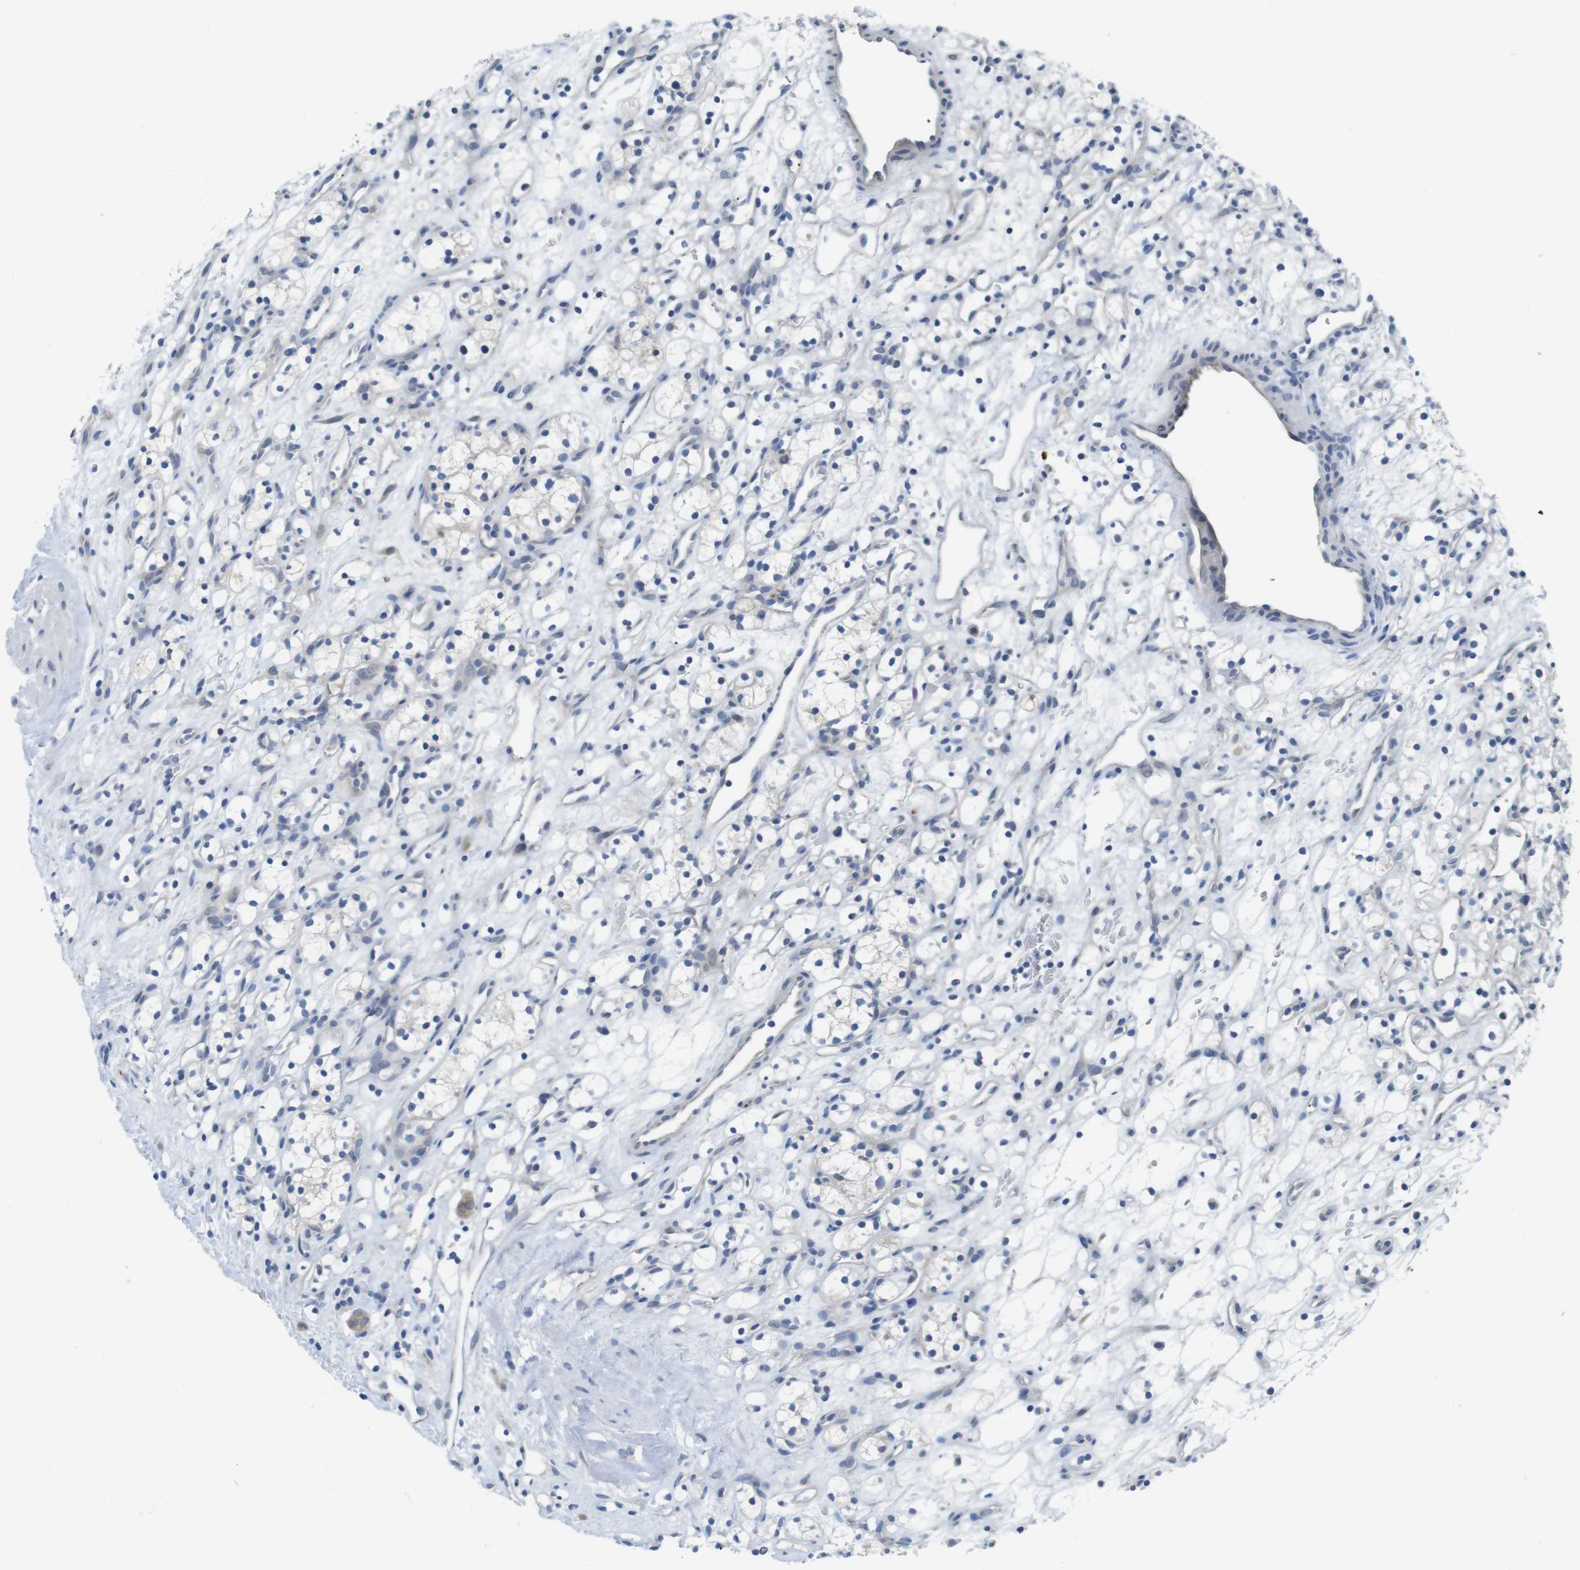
{"staining": {"intensity": "negative", "quantity": "none", "location": "none"}, "tissue": "renal cancer", "cell_type": "Tumor cells", "image_type": "cancer", "snomed": [{"axis": "morphology", "description": "Adenocarcinoma, NOS"}, {"axis": "topography", "description": "Kidney"}], "caption": "Histopathology image shows no significant protein expression in tumor cells of adenocarcinoma (renal). (Brightfield microscopy of DAB (3,3'-diaminobenzidine) IHC at high magnification).", "gene": "CASP2", "patient": {"sex": "female", "age": 60}}